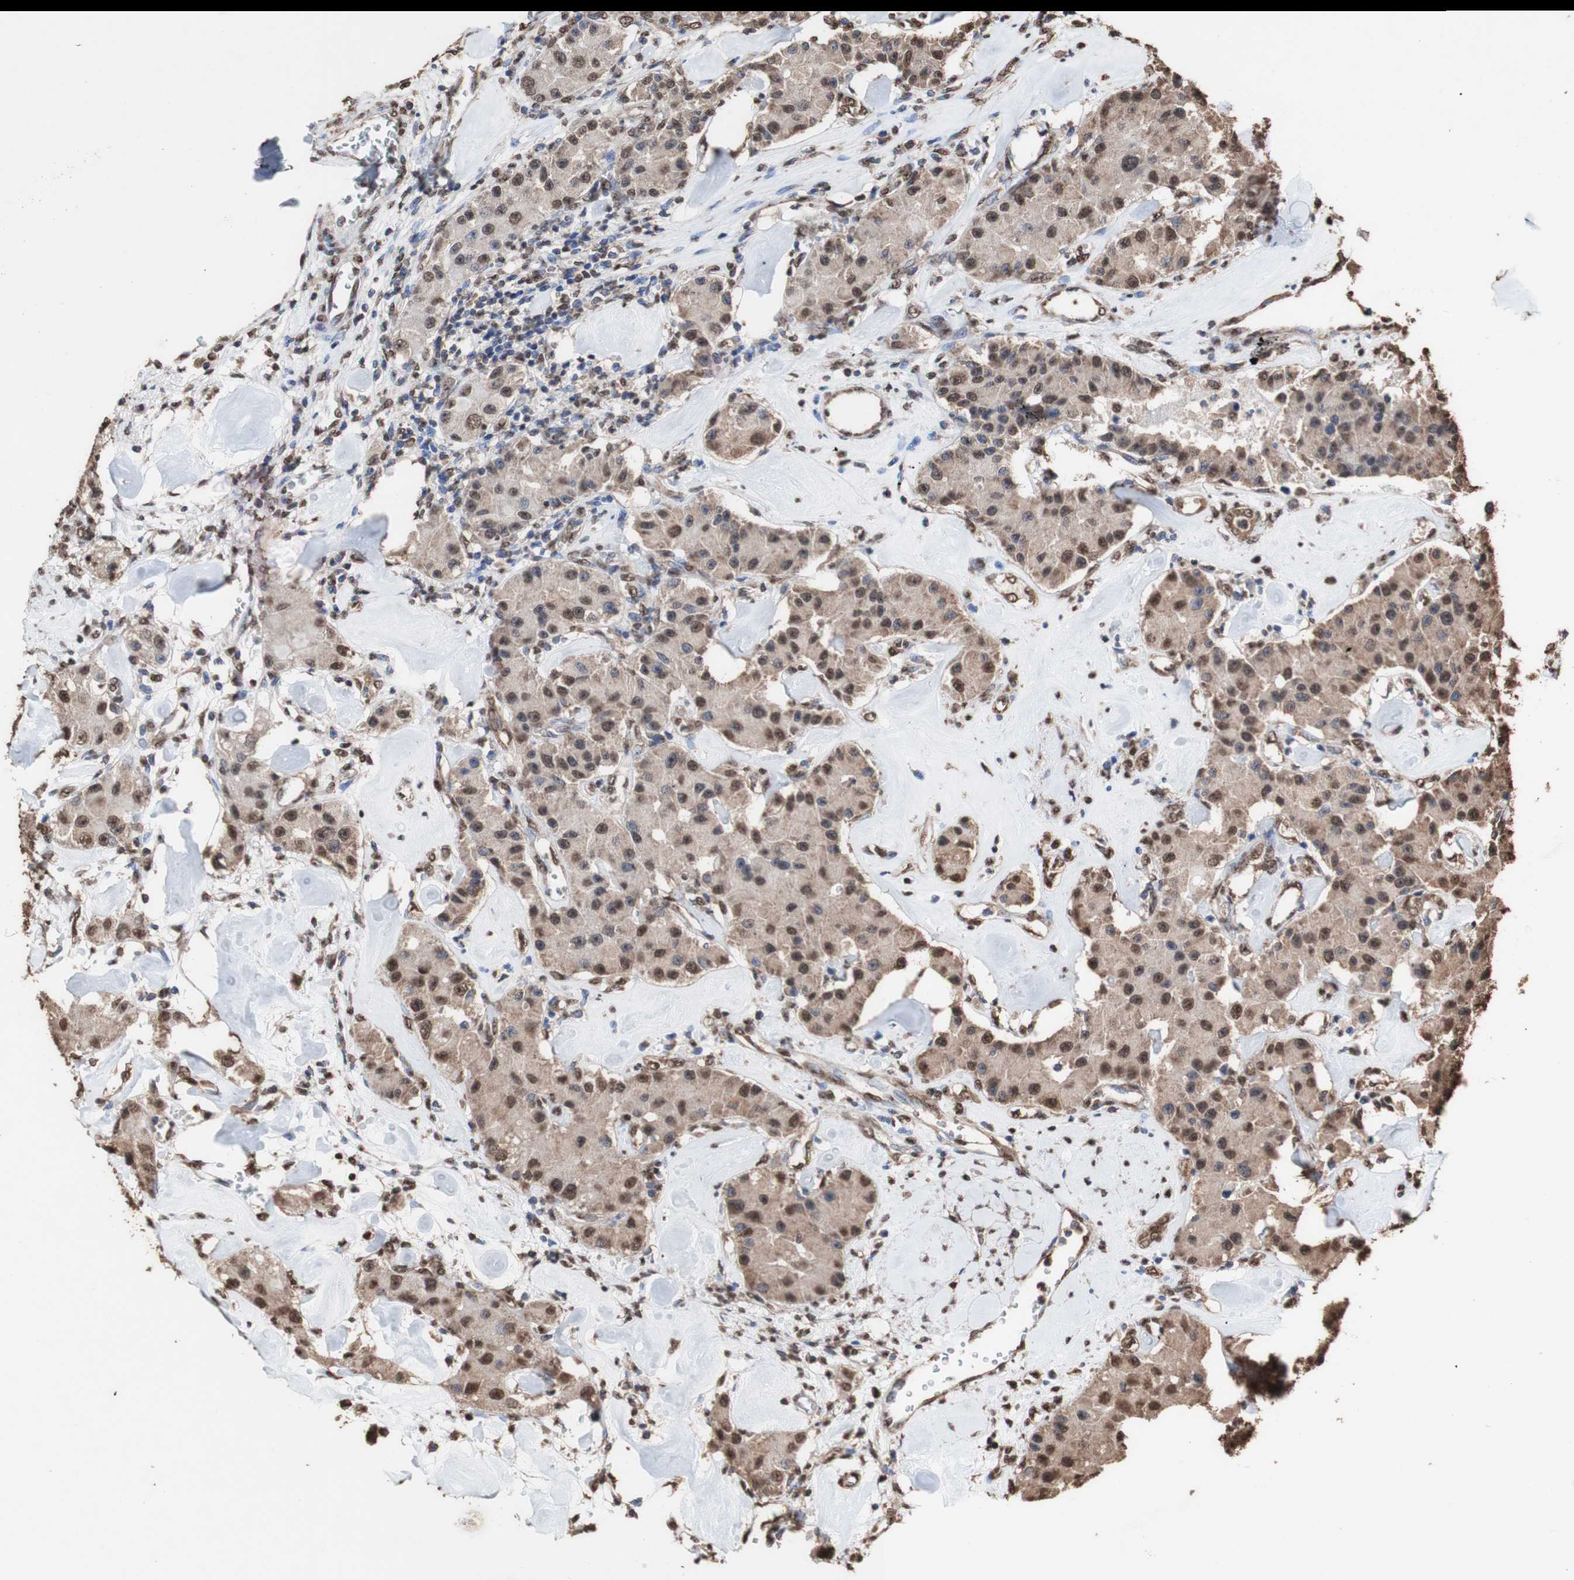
{"staining": {"intensity": "strong", "quantity": ">75%", "location": "cytoplasmic/membranous,nuclear"}, "tissue": "carcinoid", "cell_type": "Tumor cells", "image_type": "cancer", "snomed": [{"axis": "morphology", "description": "Carcinoid, malignant, NOS"}, {"axis": "topography", "description": "Pancreas"}], "caption": "DAB immunohistochemical staining of carcinoid exhibits strong cytoplasmic/membranous and nuclear protein expression in approximately >75% of tumor cells.", "gene": "PIDD1", "patient": {"sex": "male", "age": 41}}